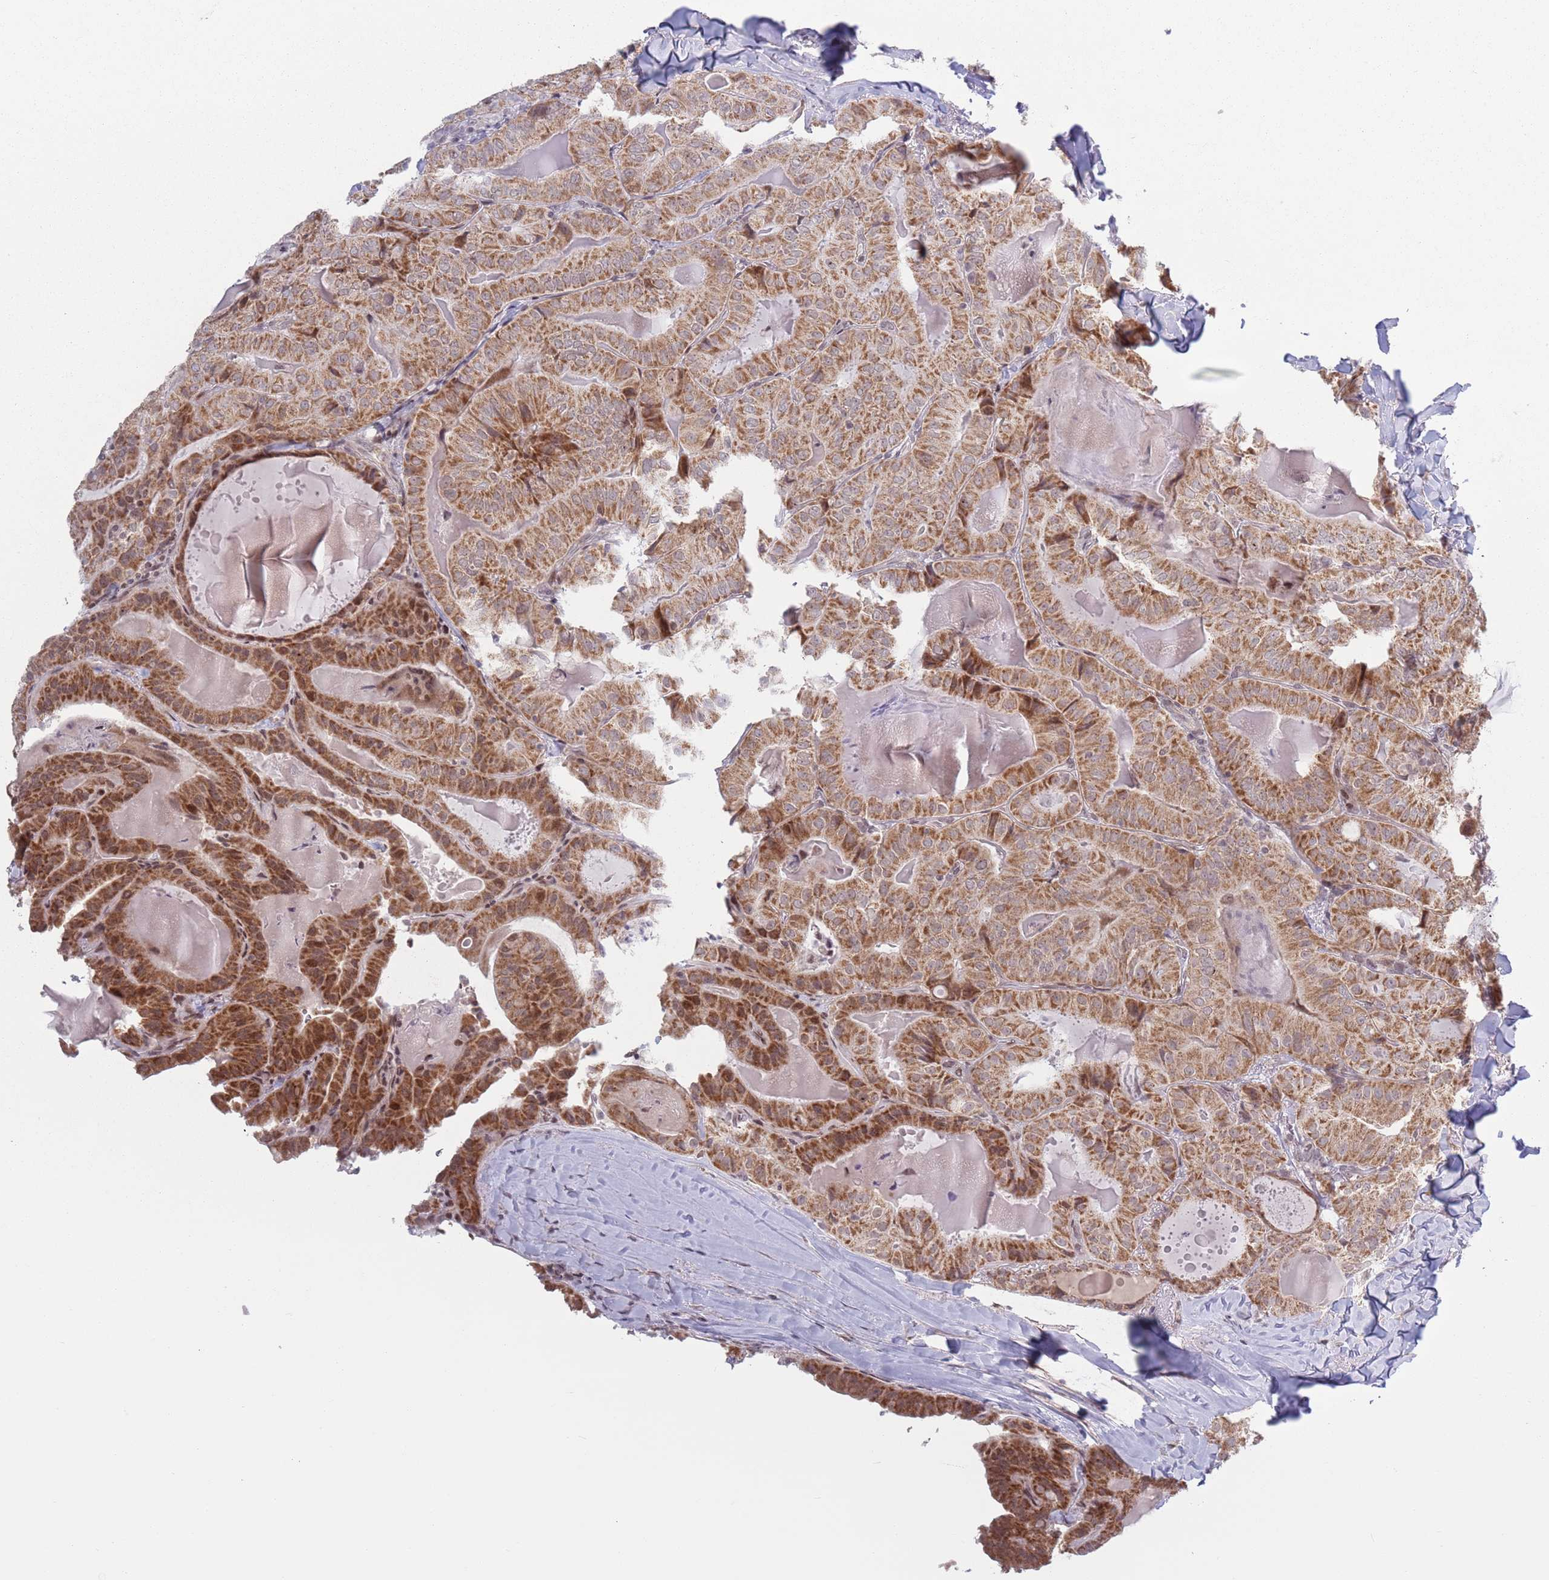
{"staining": {"intensity": "moderate", "quantity": ">75%", "location": "cytoplasmic/membranous"}, "tissue": "thyroid cancer", "cell_type": "Tumor cells", "image_type": "cancer", "snomed": [{"axis": "morphology", "description": "Papillary adenocarcinoma, NOS"}, {"axis": "topography", "description": "Thyroid gland"}], "caption": "This is an image of IHC staining of thyroid cancer (papillary adenocarcinoma), which shows moderate positivity in the cytoplasmic/membranous of tumor cells.", "gene": "MRPL34", "patient": {"sex": "female", "age": 68}}